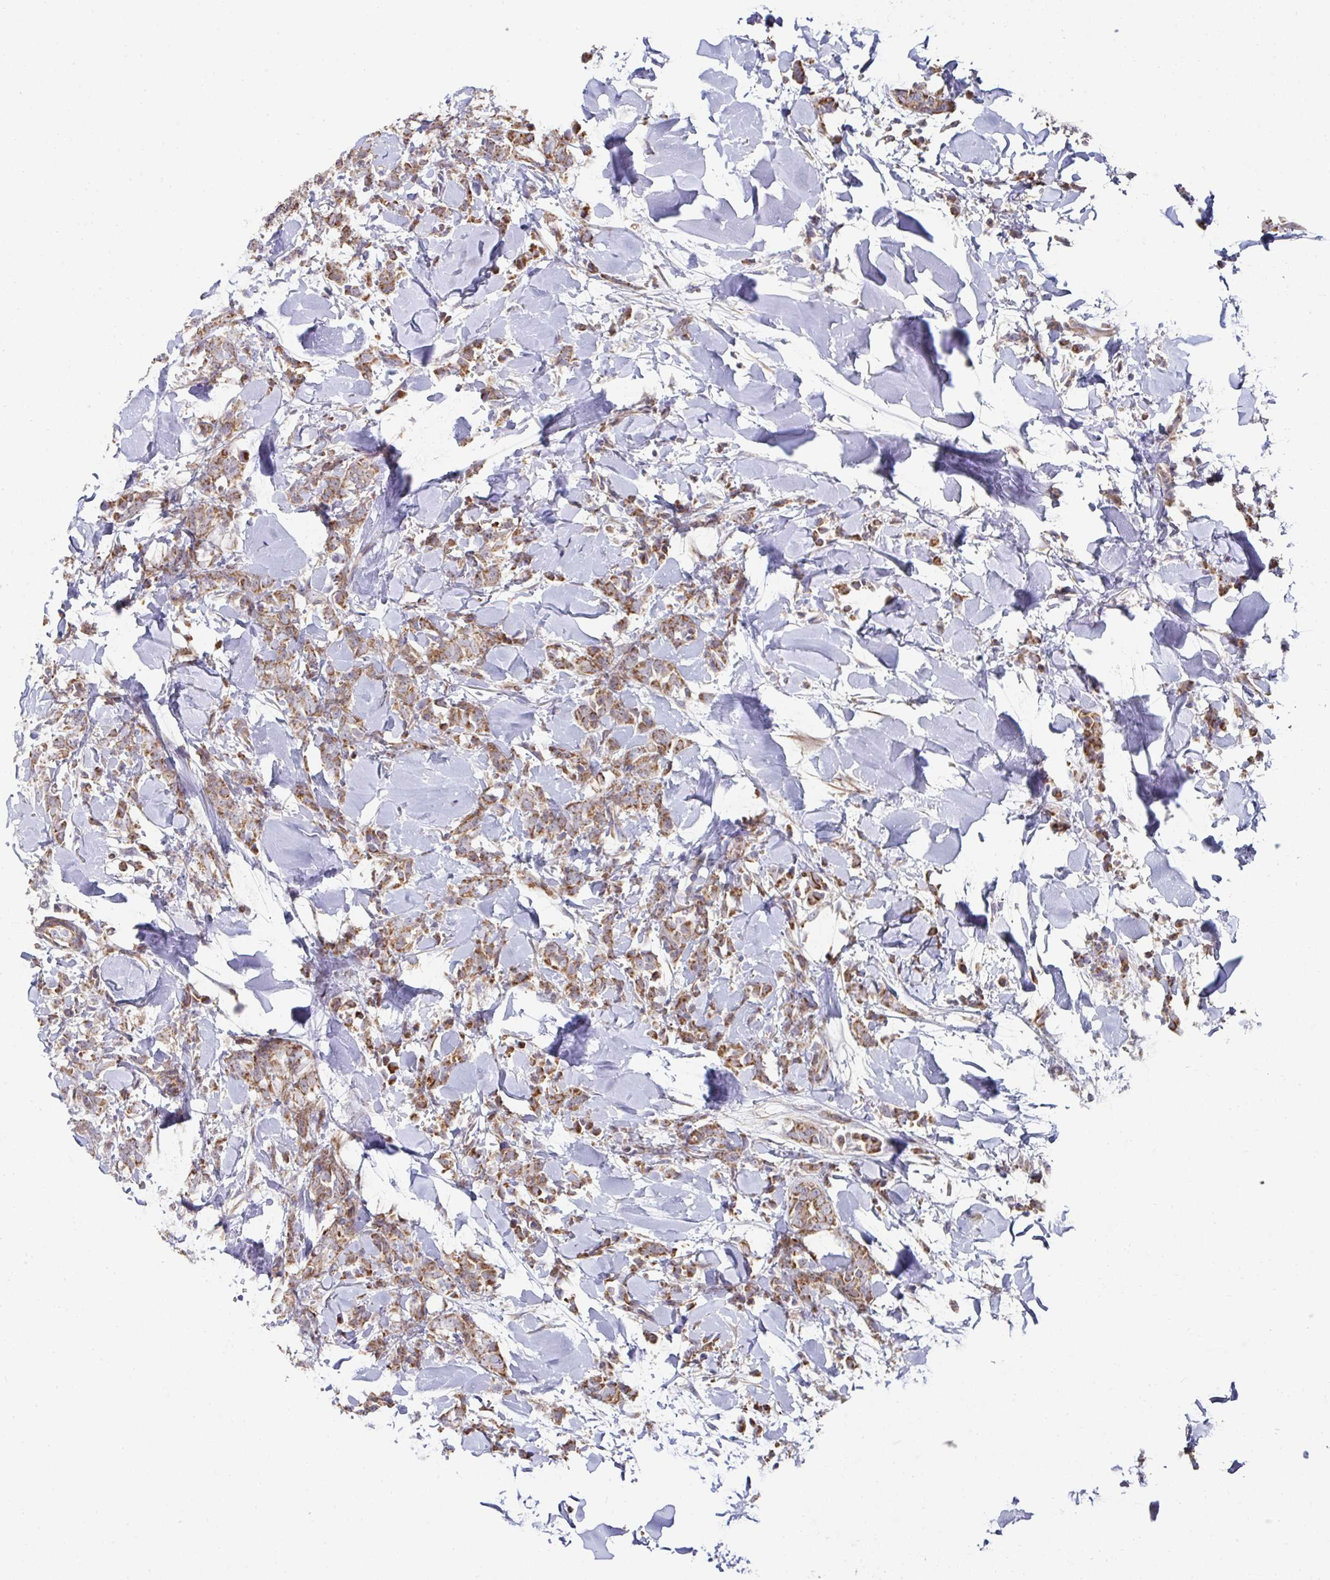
{"staining": {"intensity": "moderate", "quantity": ">75%", "location": "cytoplasmic/membranous"}, "tissue": "breast cancer", "cell_type": "Tumor cells", "image_type": "cancer", "snomed": [{"axis": "morphology", "description": "Lobular carcinoma"}, {"axis": "topography", "description": "Breast"}], "caption": "This photomicrograph demonstrates immunohistochemistry staining of breast lobular carcinoma, with medium moderate cytoplasmic/membranous positivity in about >75% of tumor cells.", "gene": "DZANK1", "patient": {"sex": "female", "age": 91}}